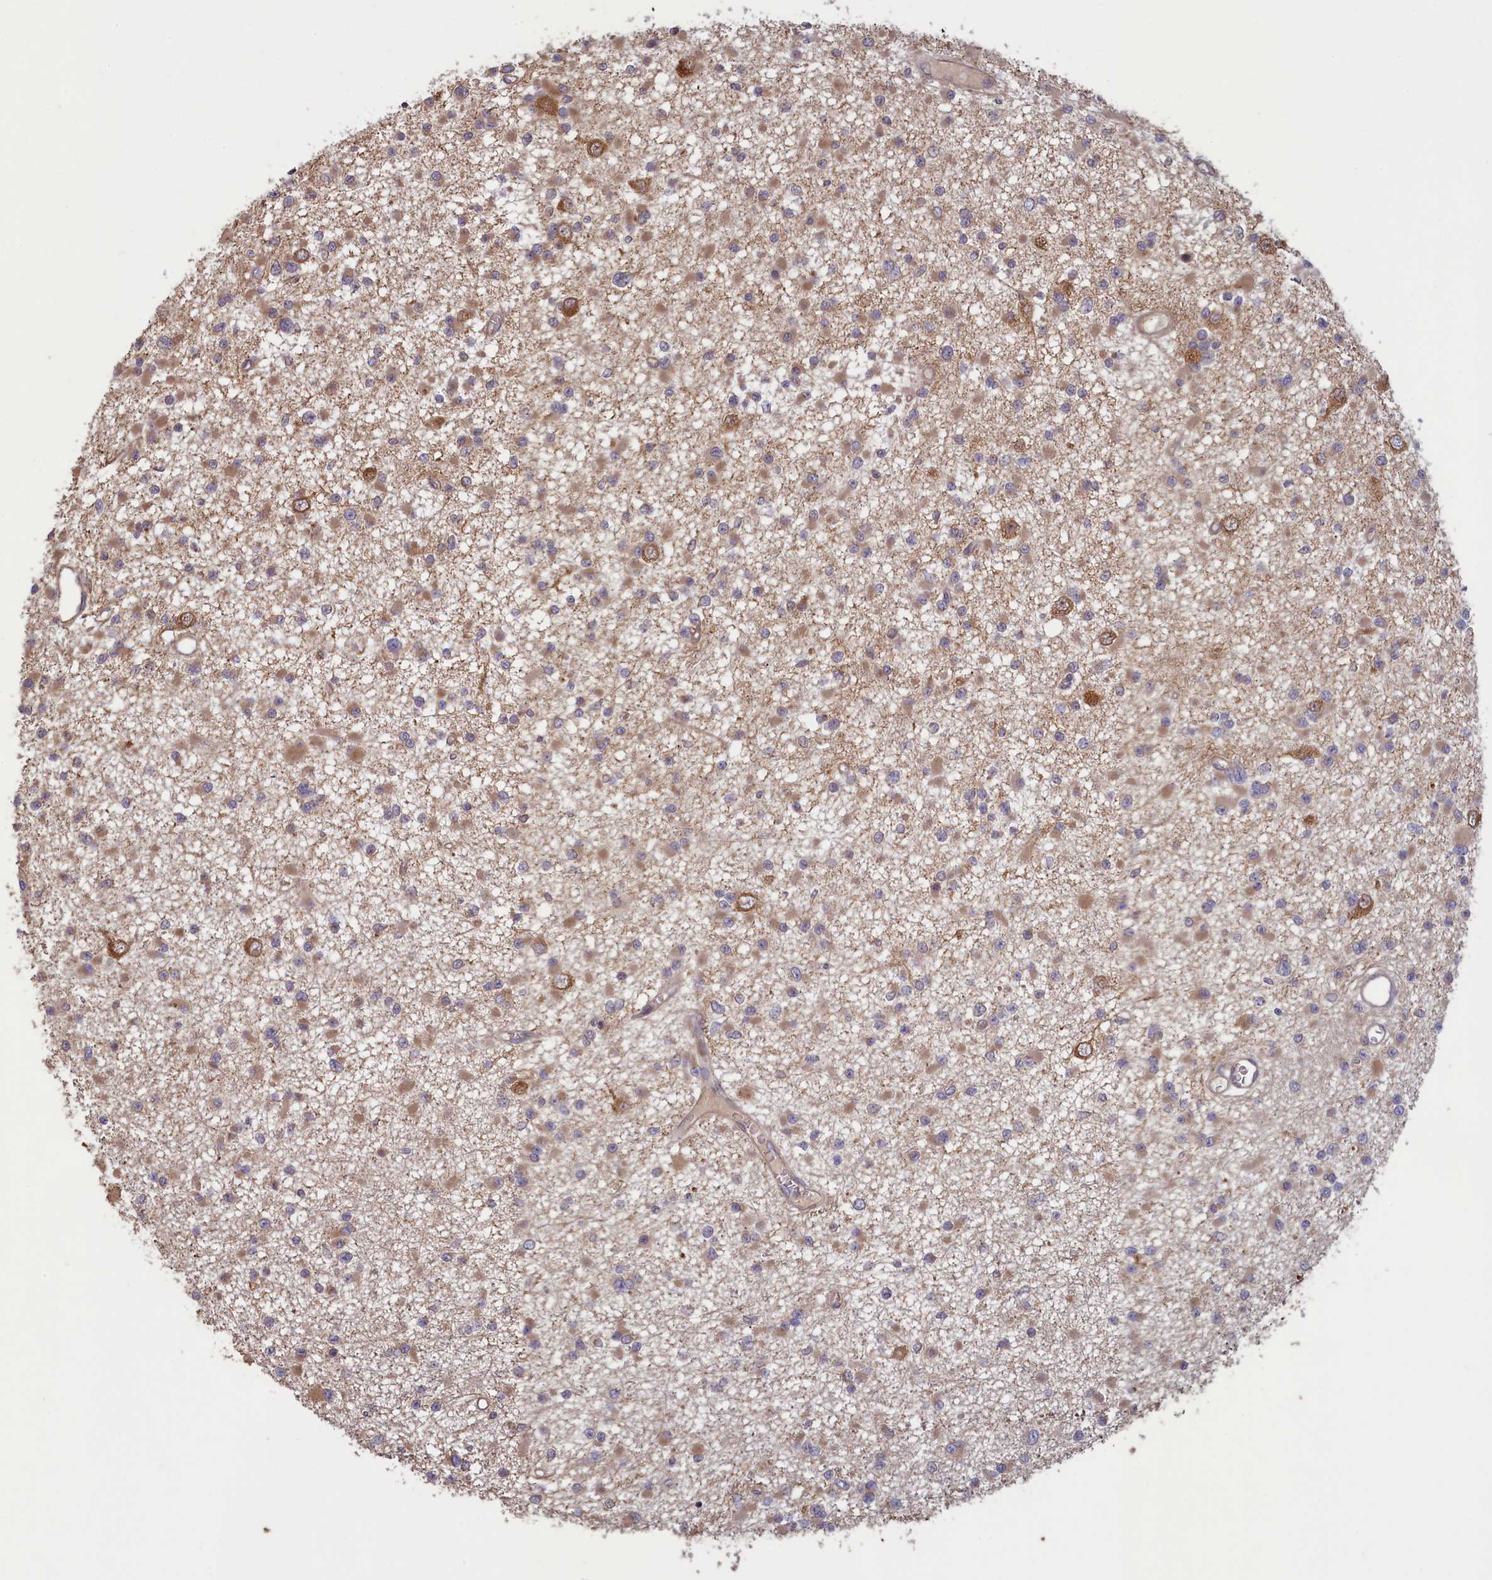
{"staining": {"intensity": "weak", "quantity": "25%-75%", "location": "cytoplasmic/membranous"}, "tissue": "glioma", "cell_type": "Tumor cells", "image_type": "cancer", "snomed": [{"axis": "morphology", "description": "Glioma, malignant, Low grade"}, {"axis": "topography", "description": "Brain"}], "caption": "A high-resolution histopathology image shows immunohistochemistry staining of malignant glioma (low-grade), which demonstrates weak cytoplasmic/membranous staining in about 25%-75% of tumor cells. The protein of interest is shown in brown color, while the nuclei are stained blue.", "gene": "CIAO2B", "patient": {"sex": "female", "age": 22}}